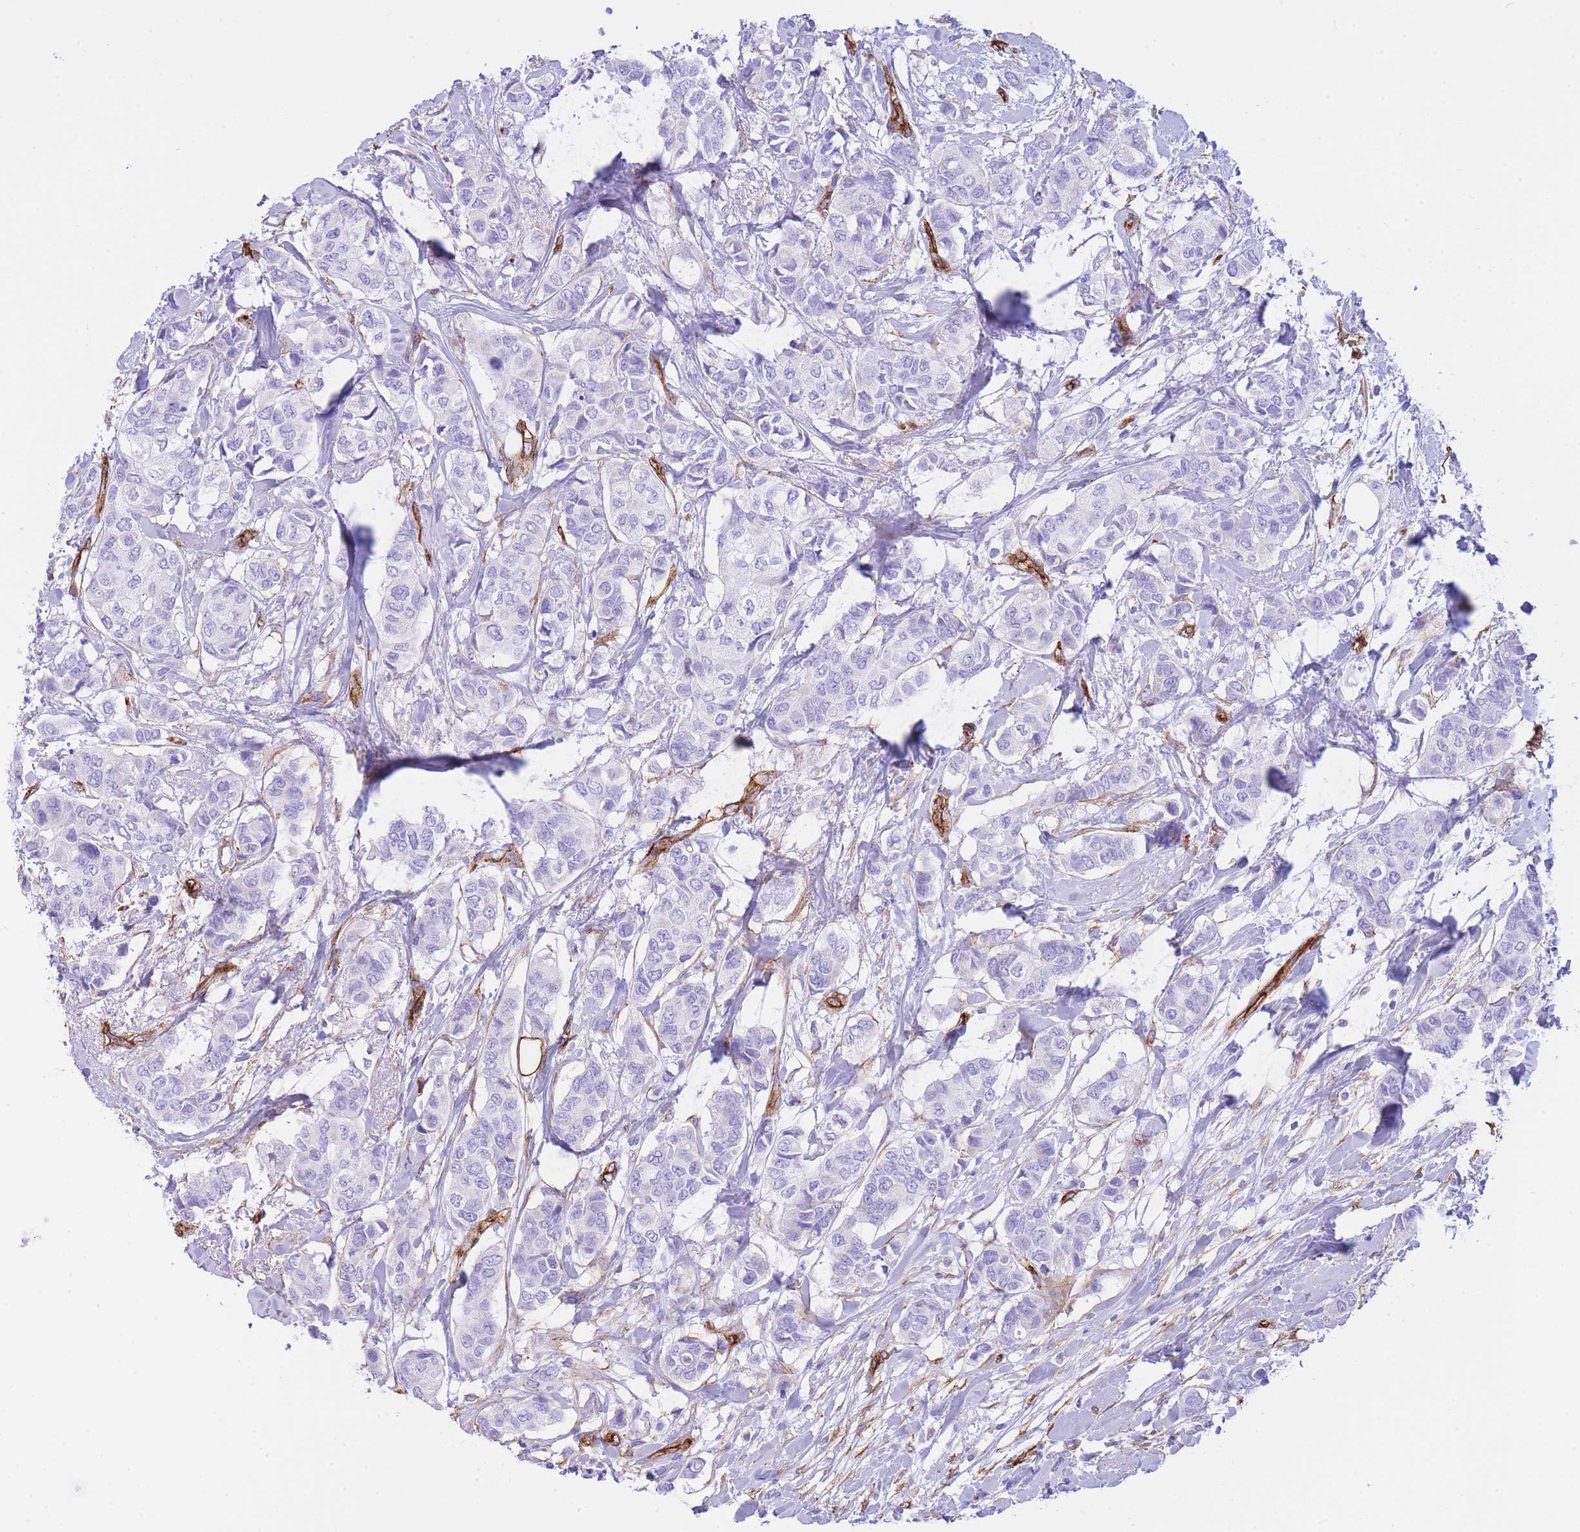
{"staining": {"intensity": "negative", "quantity": "none", "location": "none"}, "tissue": "breast cancer", "cell_type": "Tumor cells", "image_type": "cancer", "snomed": [{"axis": "morphology", "description": "Lobular carcinoma"}, {"axis": "topography", "description": "Breast"}], "caption": "There is no significant positivity in tumor cells of breast lobular carcinoma.", "gene": "CAVIN1", "patient": {"sex": "female", "age": 51}}